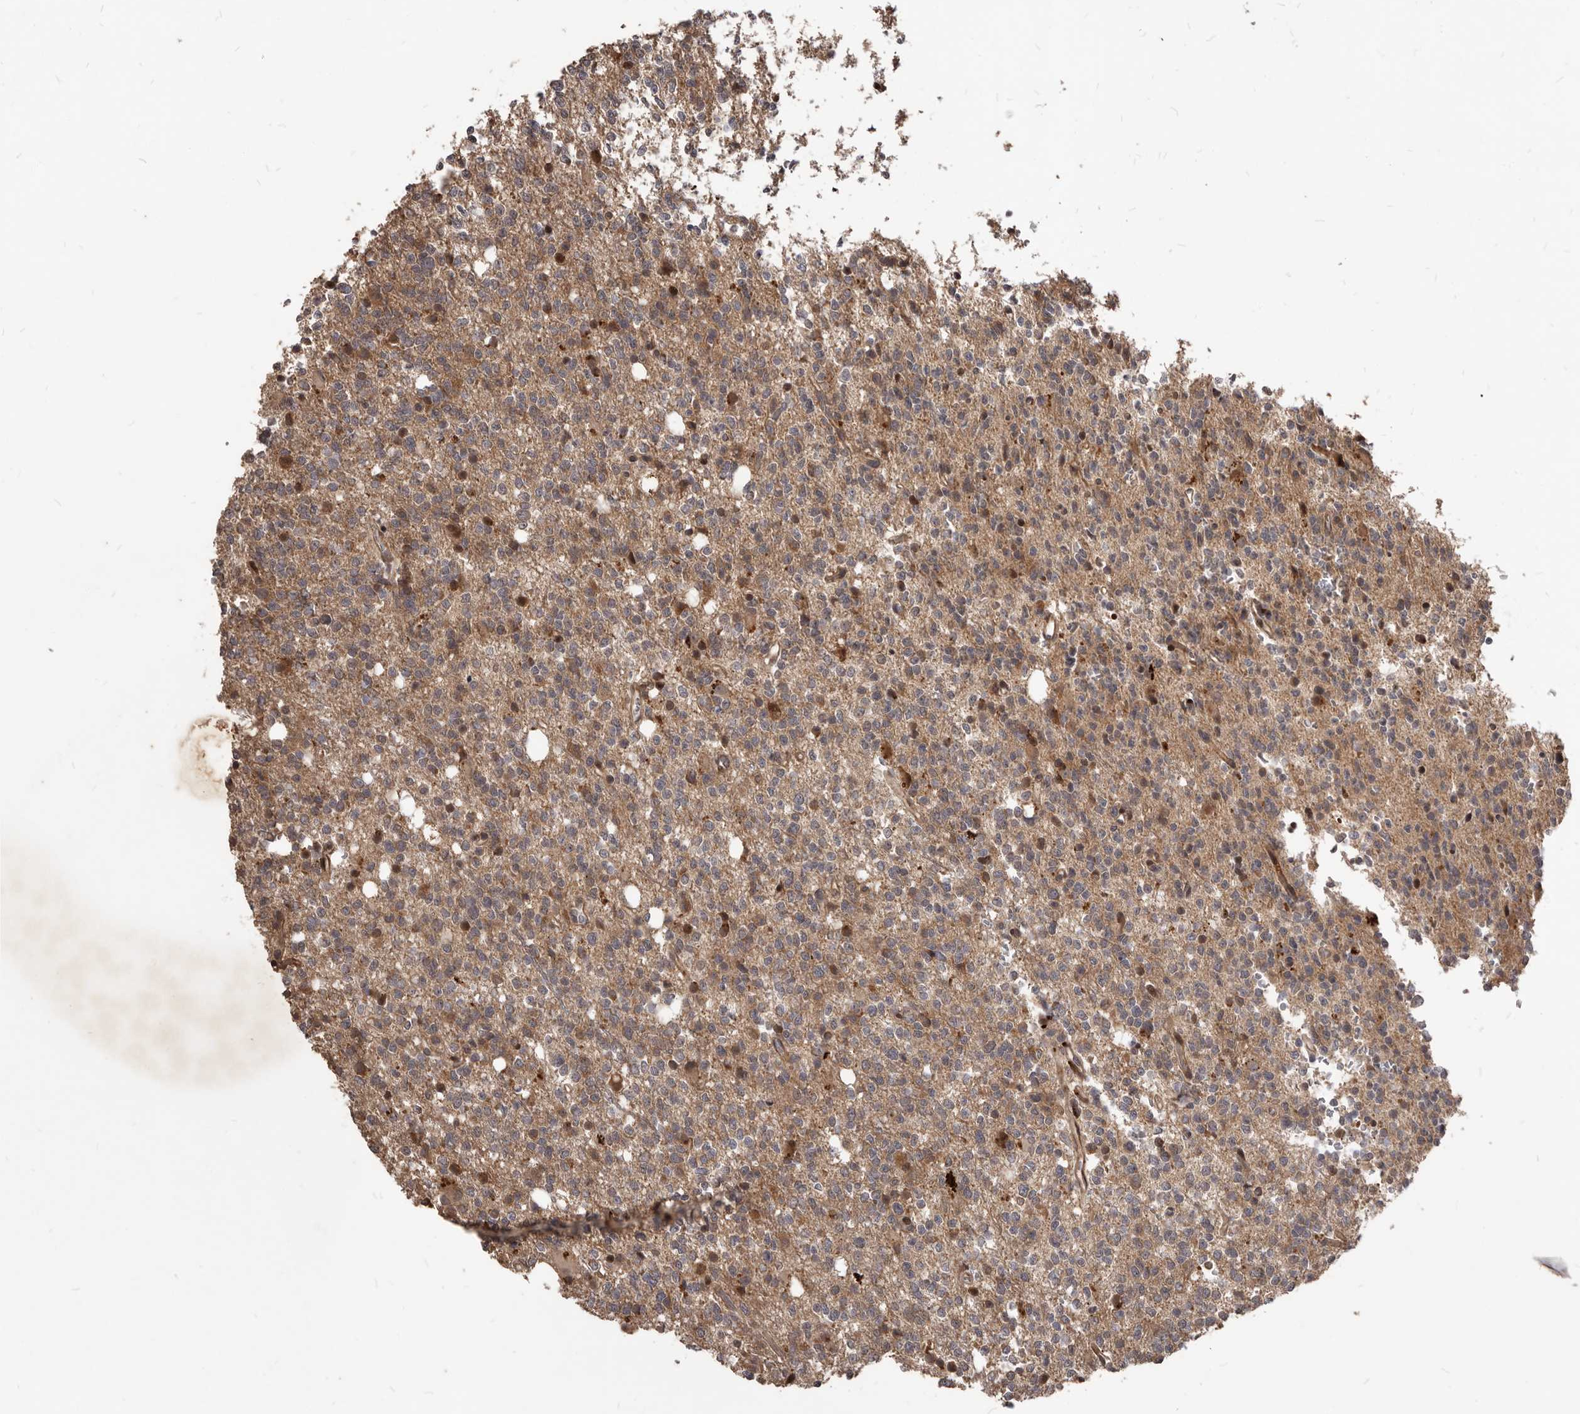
{"staining": {"intensity": "weak", "quantity": ">75%", "location": "cytoplasmic/membranous"}, "tissue": "glioma", "cell_type": "Tumor cells", "image_type": "cancer", "snomed": [{"axis": "morphology", "description": "Glioma, malignant, High grade"}, {"axis": "topography", "description": "Brain"}], "caption": "Immunohistochemical staining of human glioma displays low levels of weak cytoplasmic/membranous protein expression in approximately >75% of tumor cells. The protein of interest is stained brown, and the nuclei are stained in blue (DAB (3,3'-diaminobenzidine) IHC with brightfield microscopy, high magnification).", "gene": "GABPB2", "patient": {"sex": "female", "age": 62}}